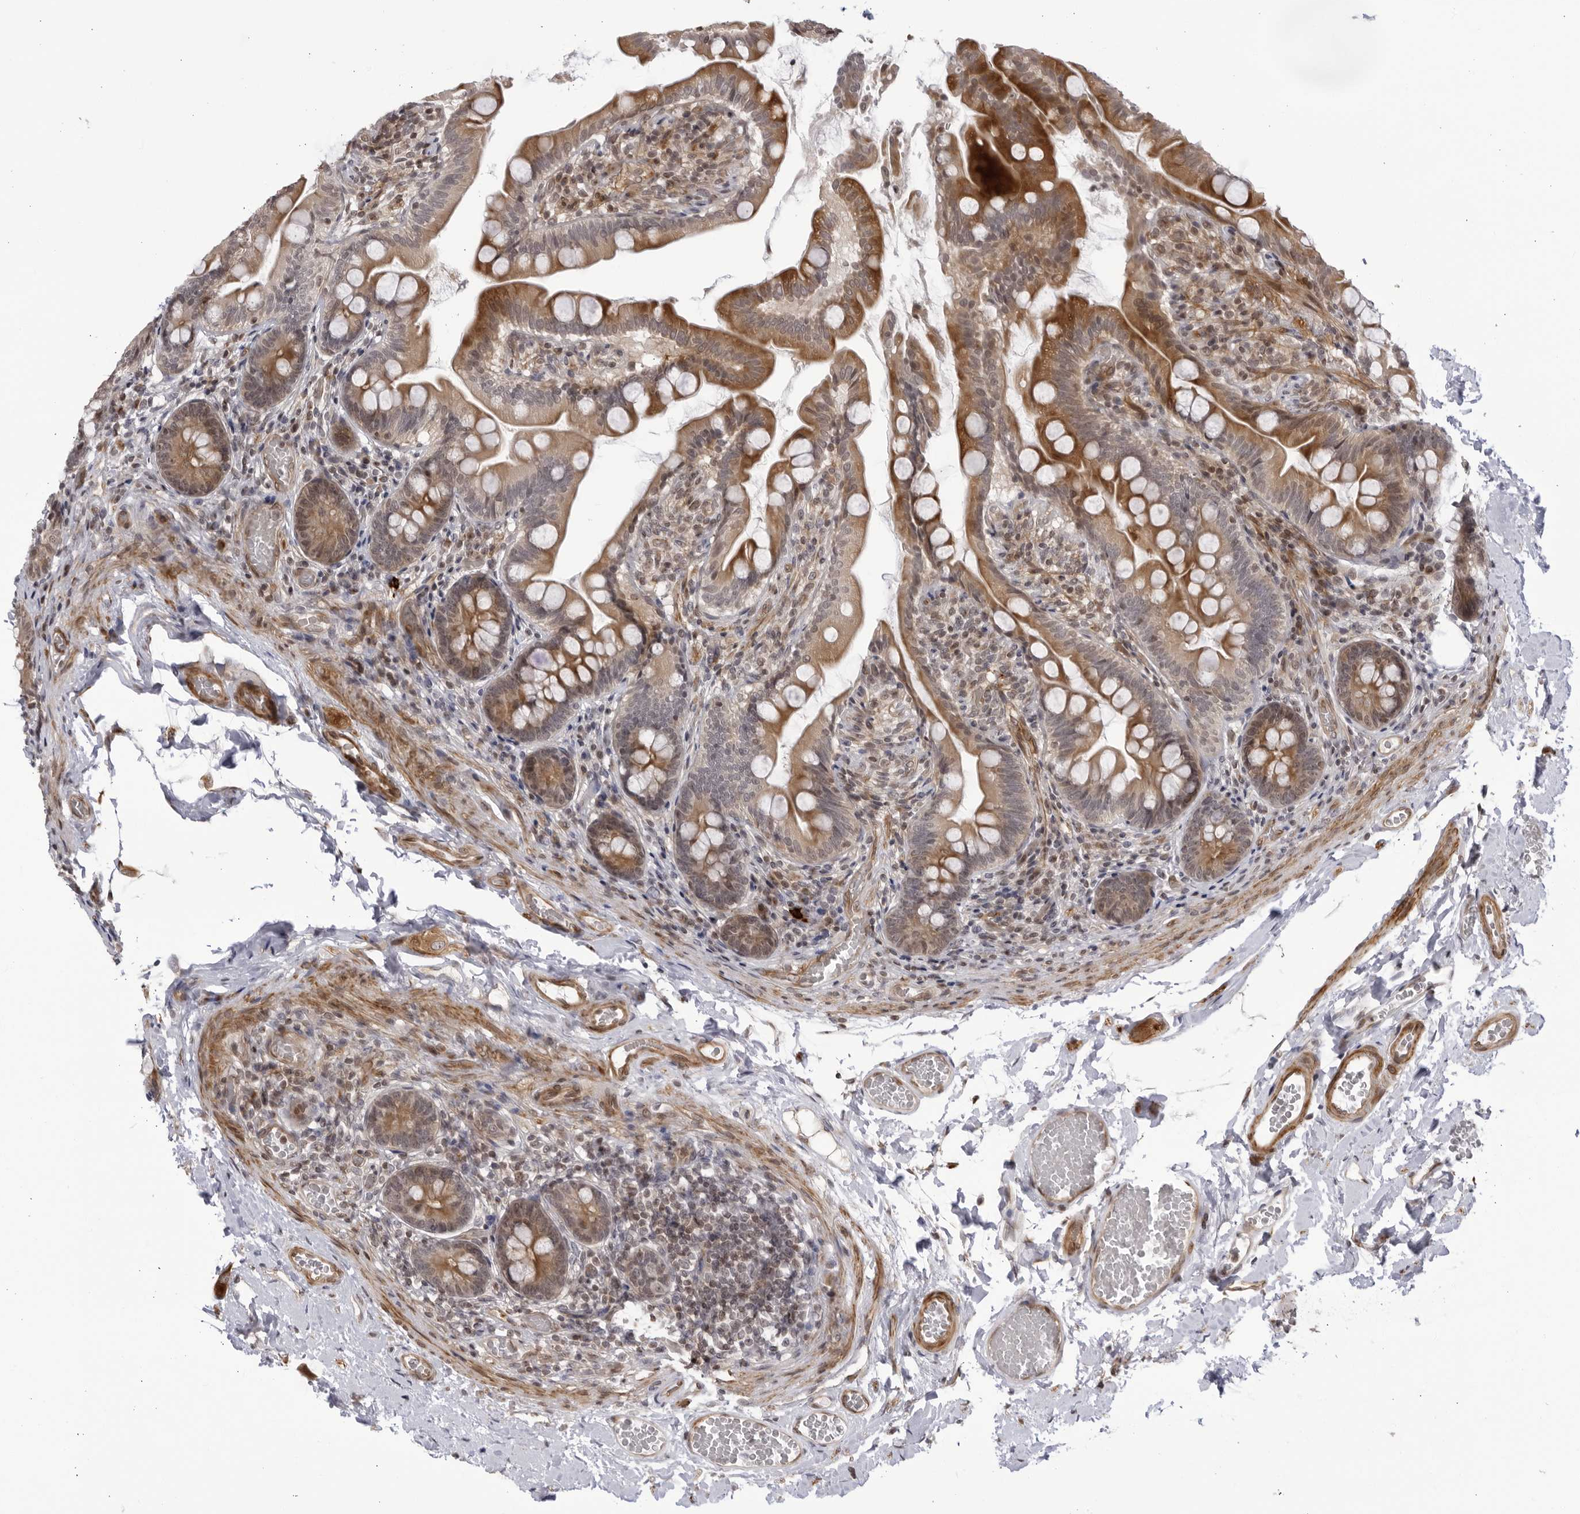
{"staining": {"intensity": "moderate", "quantity": ">75%", "location": "cytoplasmic/membranous"}, "tissue": "small intestine", "cell_type": "Glandular cells", "image_type": "normal", "snomed": [{"axis": "morphology", "description": "Normal tissue, NOS"}, {"axis": "topography", "description": "Small intestine"}], "caption": "Protein staining by immunohistochemistry (IHC) demonstrates moderate cytoplasmic/membranous expression in approximately >75% of glandular cells in benign small intestine. (brown staining indicates protein expression, while blue staining denotes nuclei).", "gene": "CNBD1", "patient": {"sex": "female", "age": 56}}